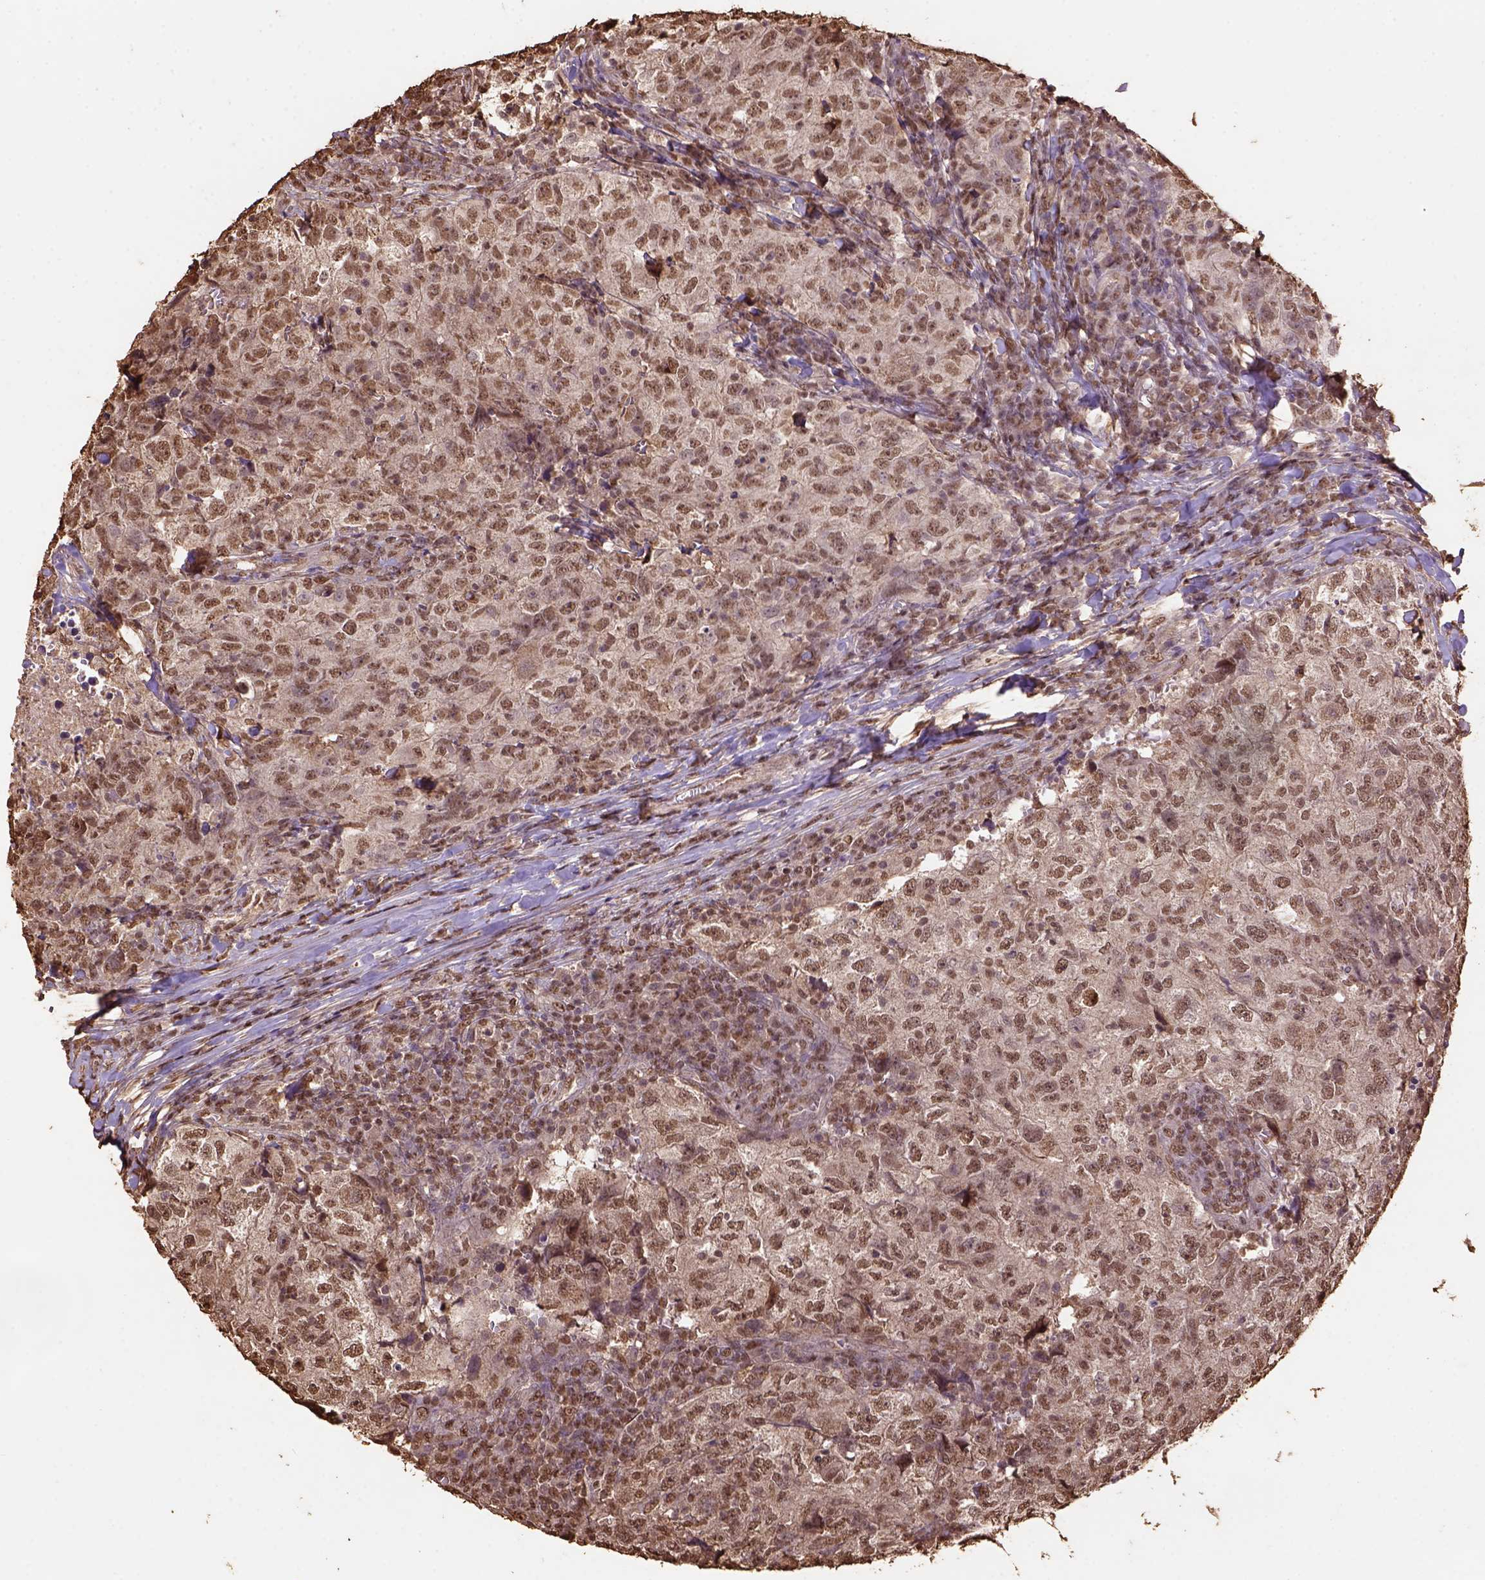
{"staining": {"intensity": "moderate", "quantity": ">75%", "location": "nuclear"}, "tissue": "breast cancer", "cell_type": "Tumor cells", "image_type": "cancer", "snomed": [{"axis": "morphology", "description": "Duct carcinoma"}, {"axis": "topography", "description": "Breast"}], "caption": "A brown stain shows moderate nuclear staining of a protein in human breast intraductal carcinoma tumor cells. The staining is performed using DAB (3,3'-diaminobenzidine) brown chromogen to label protein expression. The nuclei are counter-stained blue using hematoxylin.", "gene": "CSTF2T", "patient": {"sex": "female", "age": 30}}